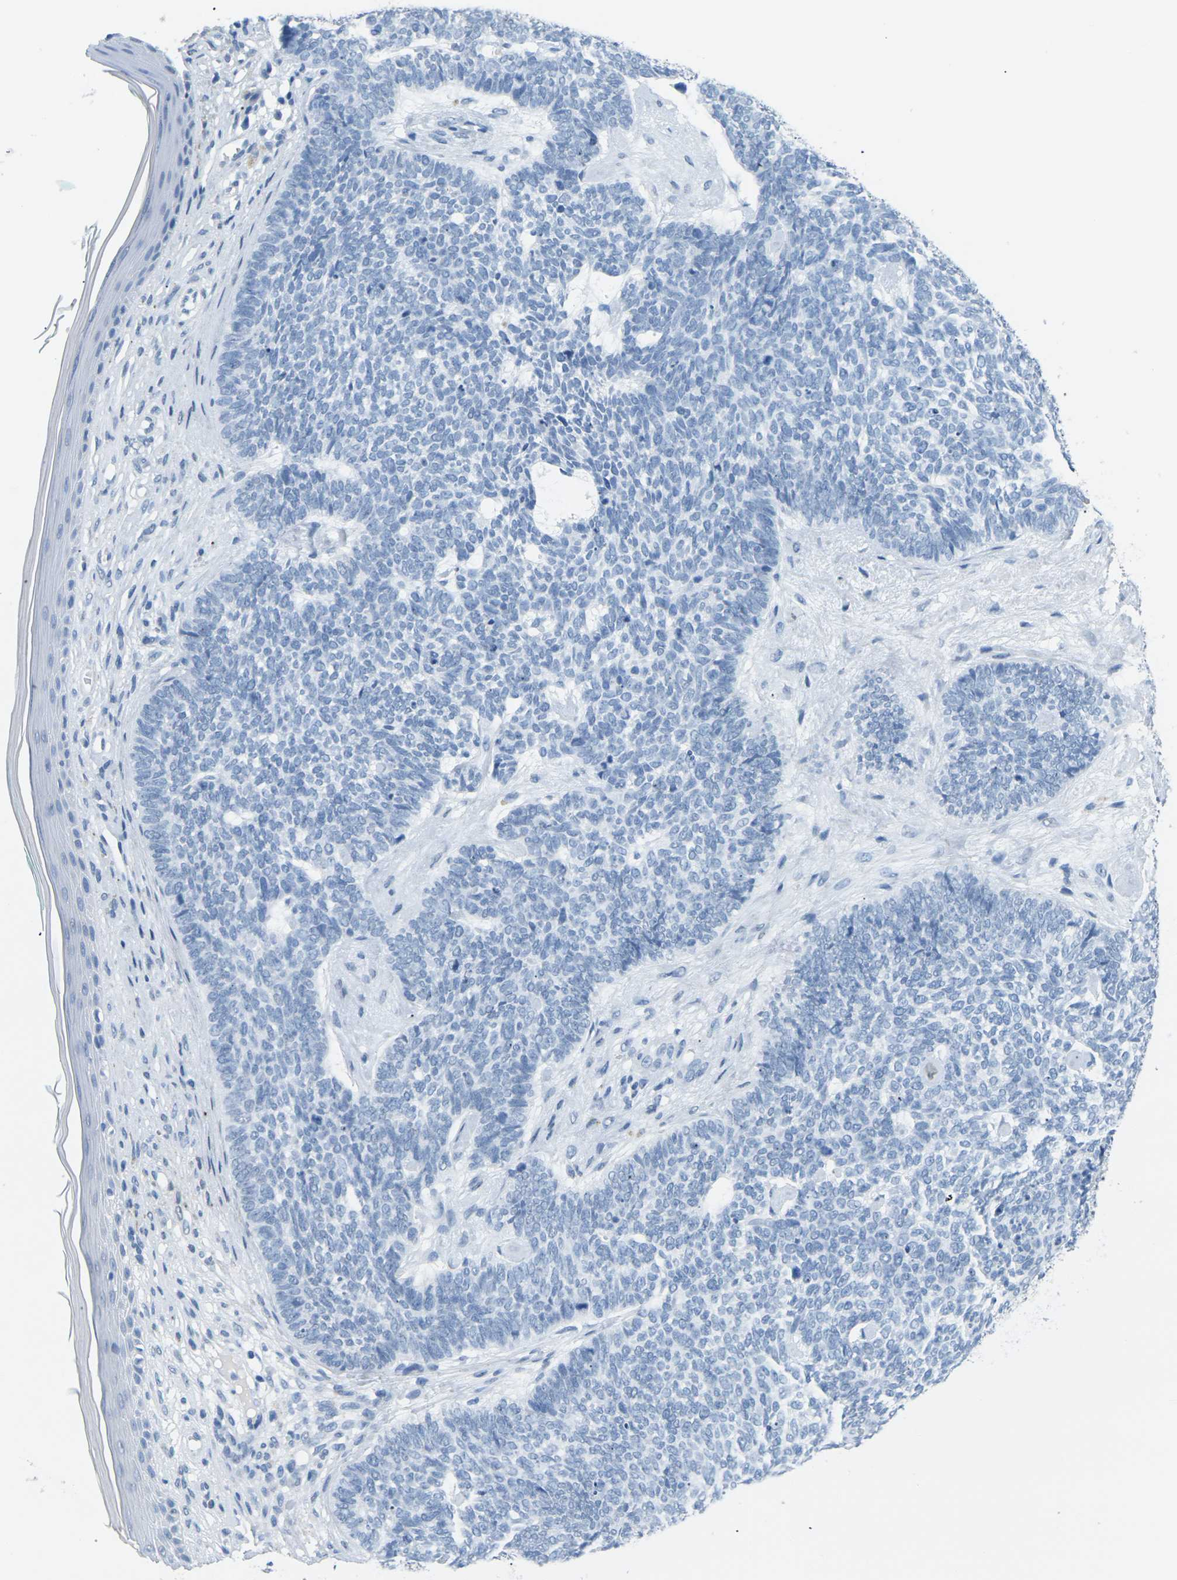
{"staining": {"intensity": "negative", "quantity": "none", "location": "none"}, "tissue": "skin cancer", "cell_type": "Tumor cells", "image_type": "cancer", "snomed": [{"axis": "morphology", "description": "Basal cell carcinoma"}, {"axis": "topography", "description": "Skin"}], "caption": "IHC micrograph of neoplastic tissue: skin basal cell carcinoma stained with DAB (3,3'-diaminobenzidine) displays no significant protein positivity in tumor cells. (Stains: DAB (3,3'-diaminobenzidine) immunohistochemistry with hematoxylin counter stain, Microscopy: brightfield microscopy at high magnification).", "gene": "CTAG1A", "patient": {"sex": "female", "age": 84}}